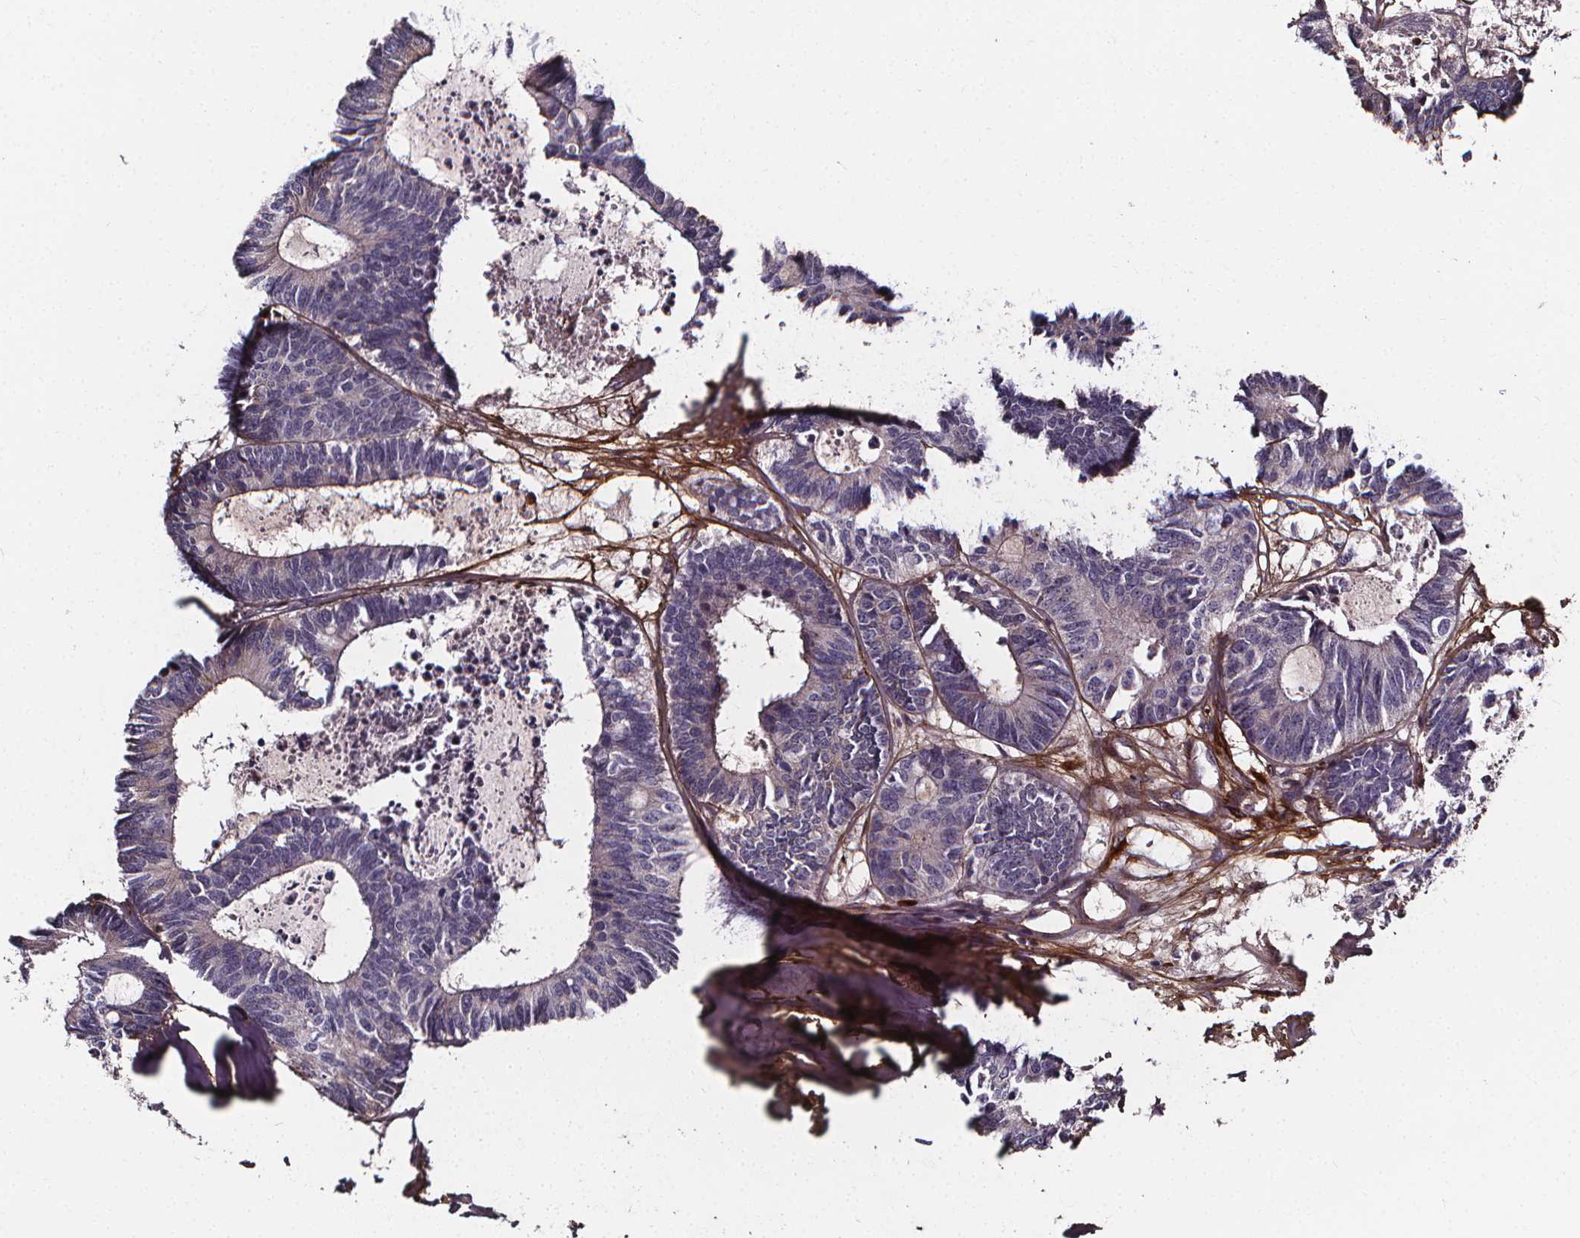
{"staining": {"intensity": "negative", "quantity": "none", "location": "none"}, "tissue": "colorectal cancer", "cell_type": "Tumor cells", "image_type": "cancer", "snomed": [{"axis": "morphology", "description": "Adenocarcinoma, NOS"}, {"axis": "topography", "description": "Colon"}, {"axis": "topography", "description": "Rectum"}], "caption": "A high-resolution photomicrograph shows IHC staining of colorectal cancer, which displays no significant expression in tumor cells.", "gene": "AEBP1", "patient": {"sex": "male", "age": 57}}